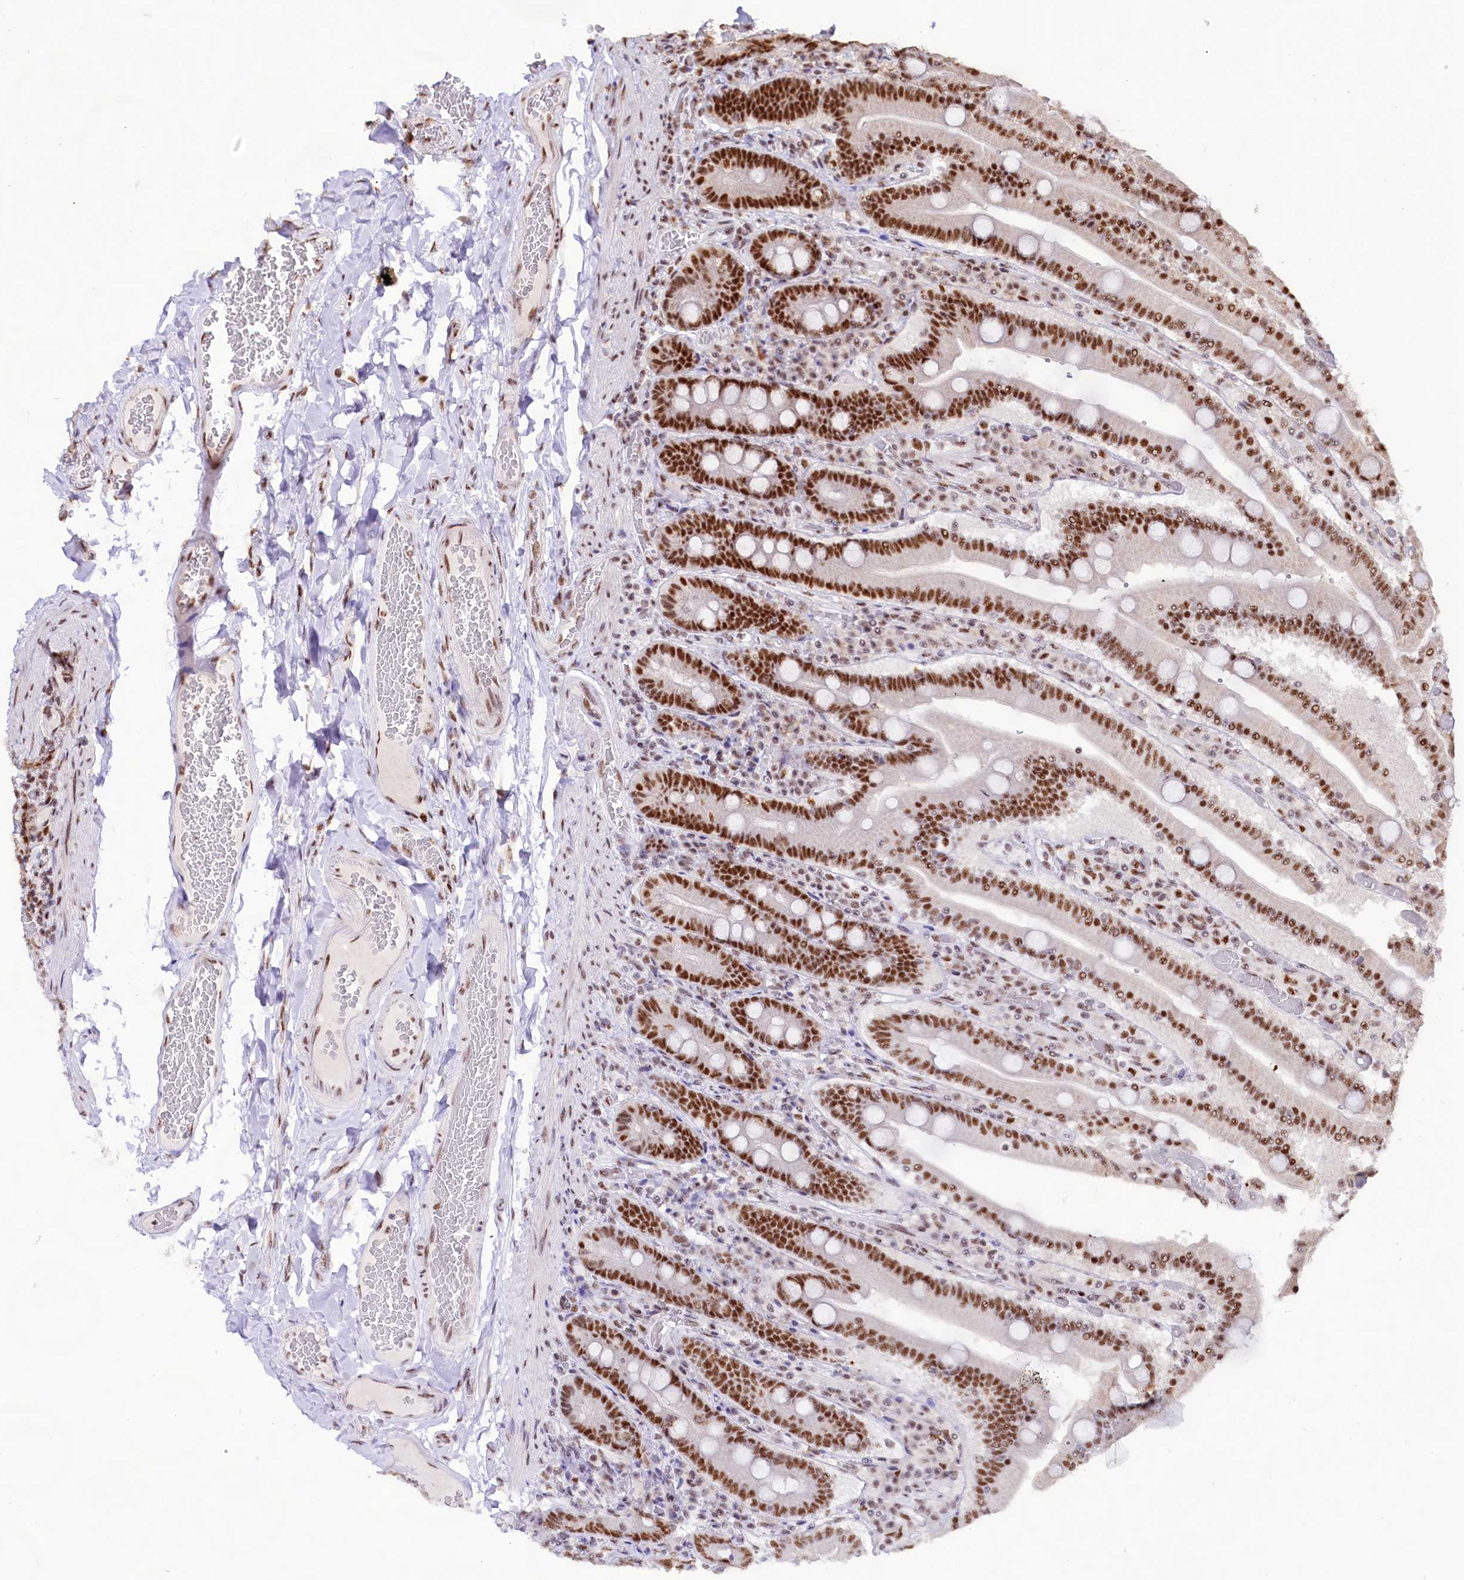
{"staining": {"intensity": "strong", "quantity": ">75%", "location": "nuclear"}, "tissue": "duodenum", "cell_type": "Glandular cells", "image_type": "normal", "snomed": [{"axis": "morphology", "description": "Normal tissue, NOS"}, {"axis": "topography", "description": "Duodenum"}], "caption": "This histopathology image demonstrates benign duodenum stained with immunohistochemistry to label a protein in brown. The nuclear of glandular cells show strong positivity for the protein. Nuclei are counter-stained blue.", "gene": "HIRA", "patient": {"sex": "female", "age": 62}}